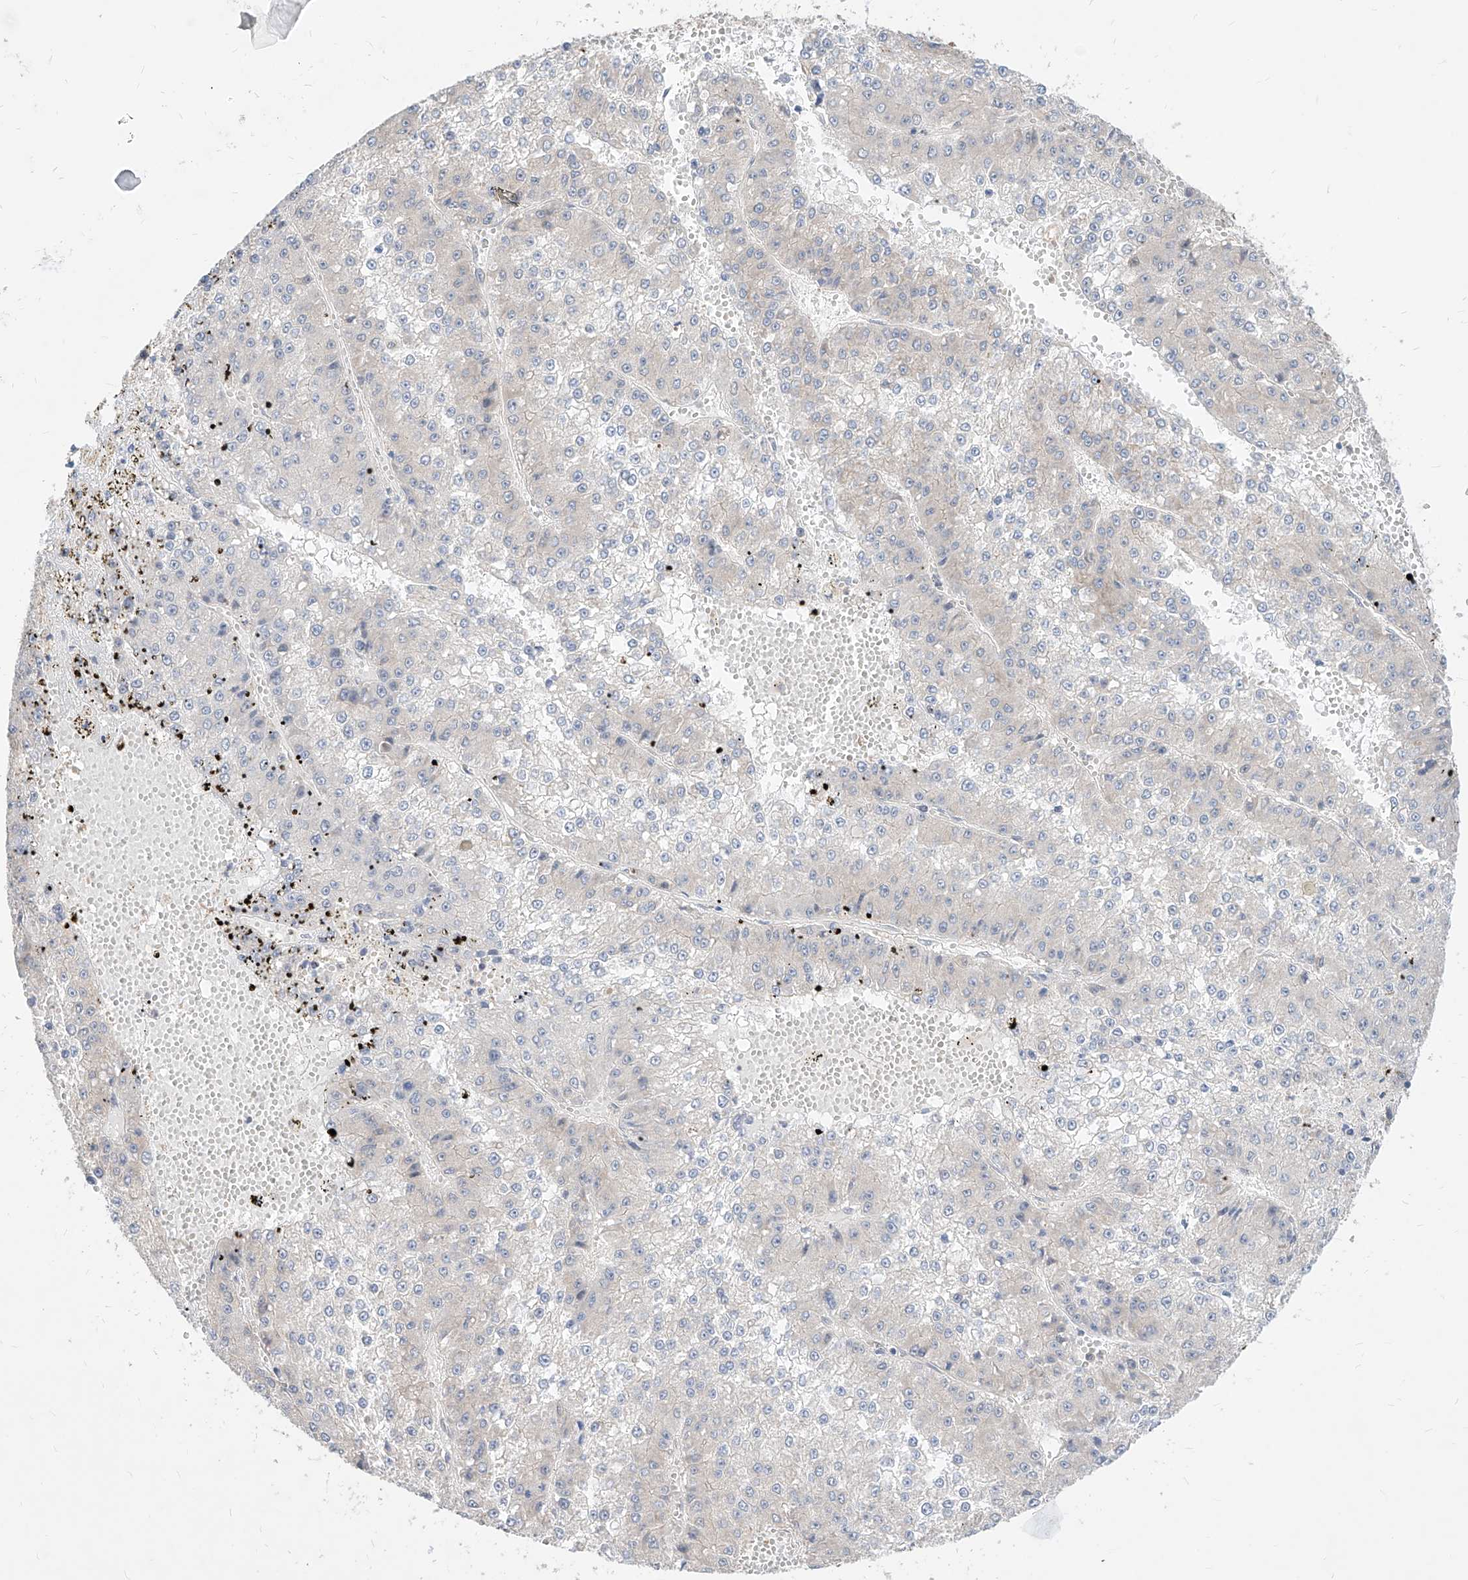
{"staining": {"intensity": "negative", "quantity": "none", "location": "none"}, "tissue": "liver cancer", "cell_type": "Tumor cells", "image_type": "cancer", "snomed": [{"axis": "morphology", "description": "Carcinoma, Hepatocellular, NOS"}, {"axis": "topography", "description": "Liver"}], "caption": "The histopathology image displays no significant staining in tumor cells of liver cancer (hepatocellular carcinoma).", "gene": "TSNAX", "patient": {"sex": "female", "age": 73}}